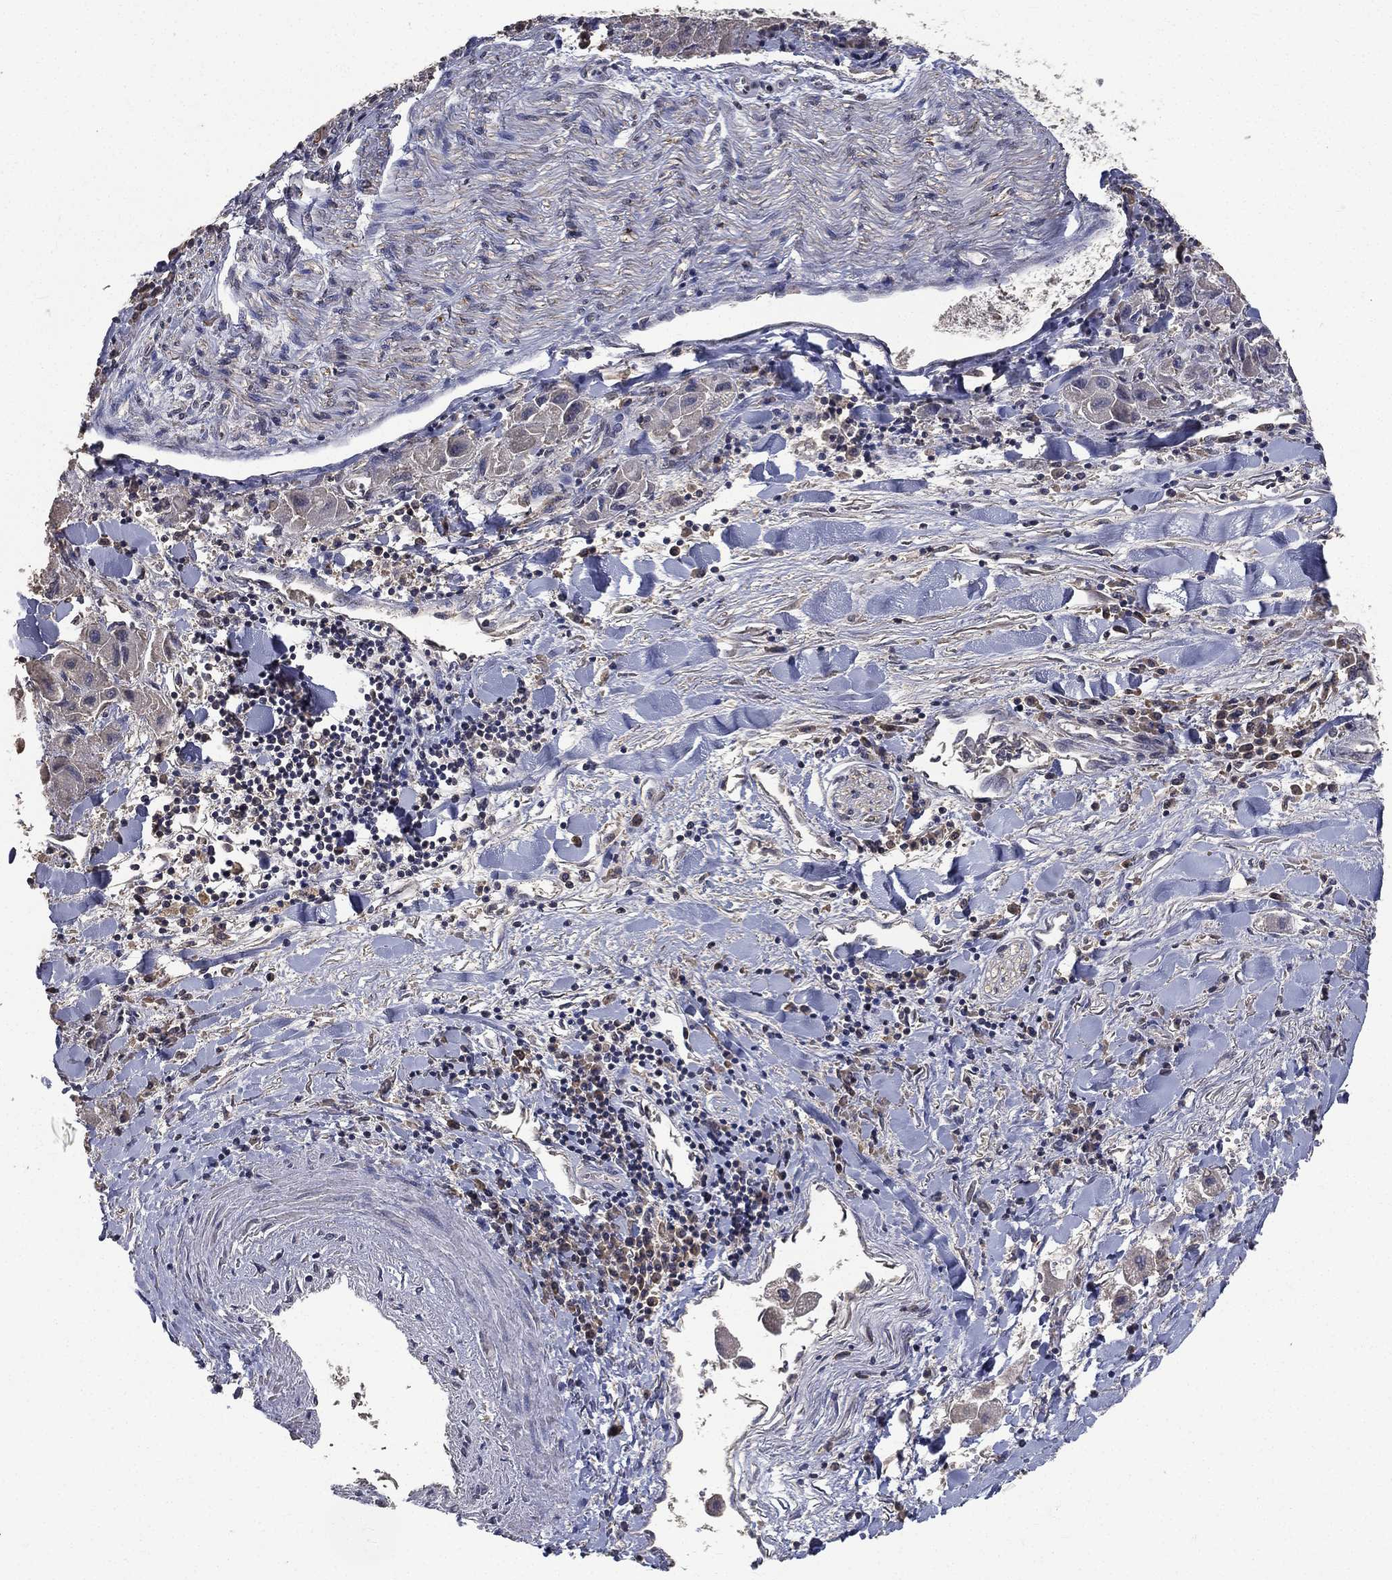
{"staining": {"intensity": "negative", "quantity": "none", "location": "none"}, "tissue": "liver cancer", "cell_type": "Tumor cells", "image_type": "cancer", "snomed": [{"axis": "morphology", "description": "Carcinoma, Hepatocellular, NOS"}, {"axis": "topography", "description": "Liver"}], "caption": "Immunohistochemical staining of human liver cancer (hepatocellular carcinoma) demonstrates no significant expression in tumor cells.", "gene": "SNAP25", "patient": {"sex": "male", "age": 24}}